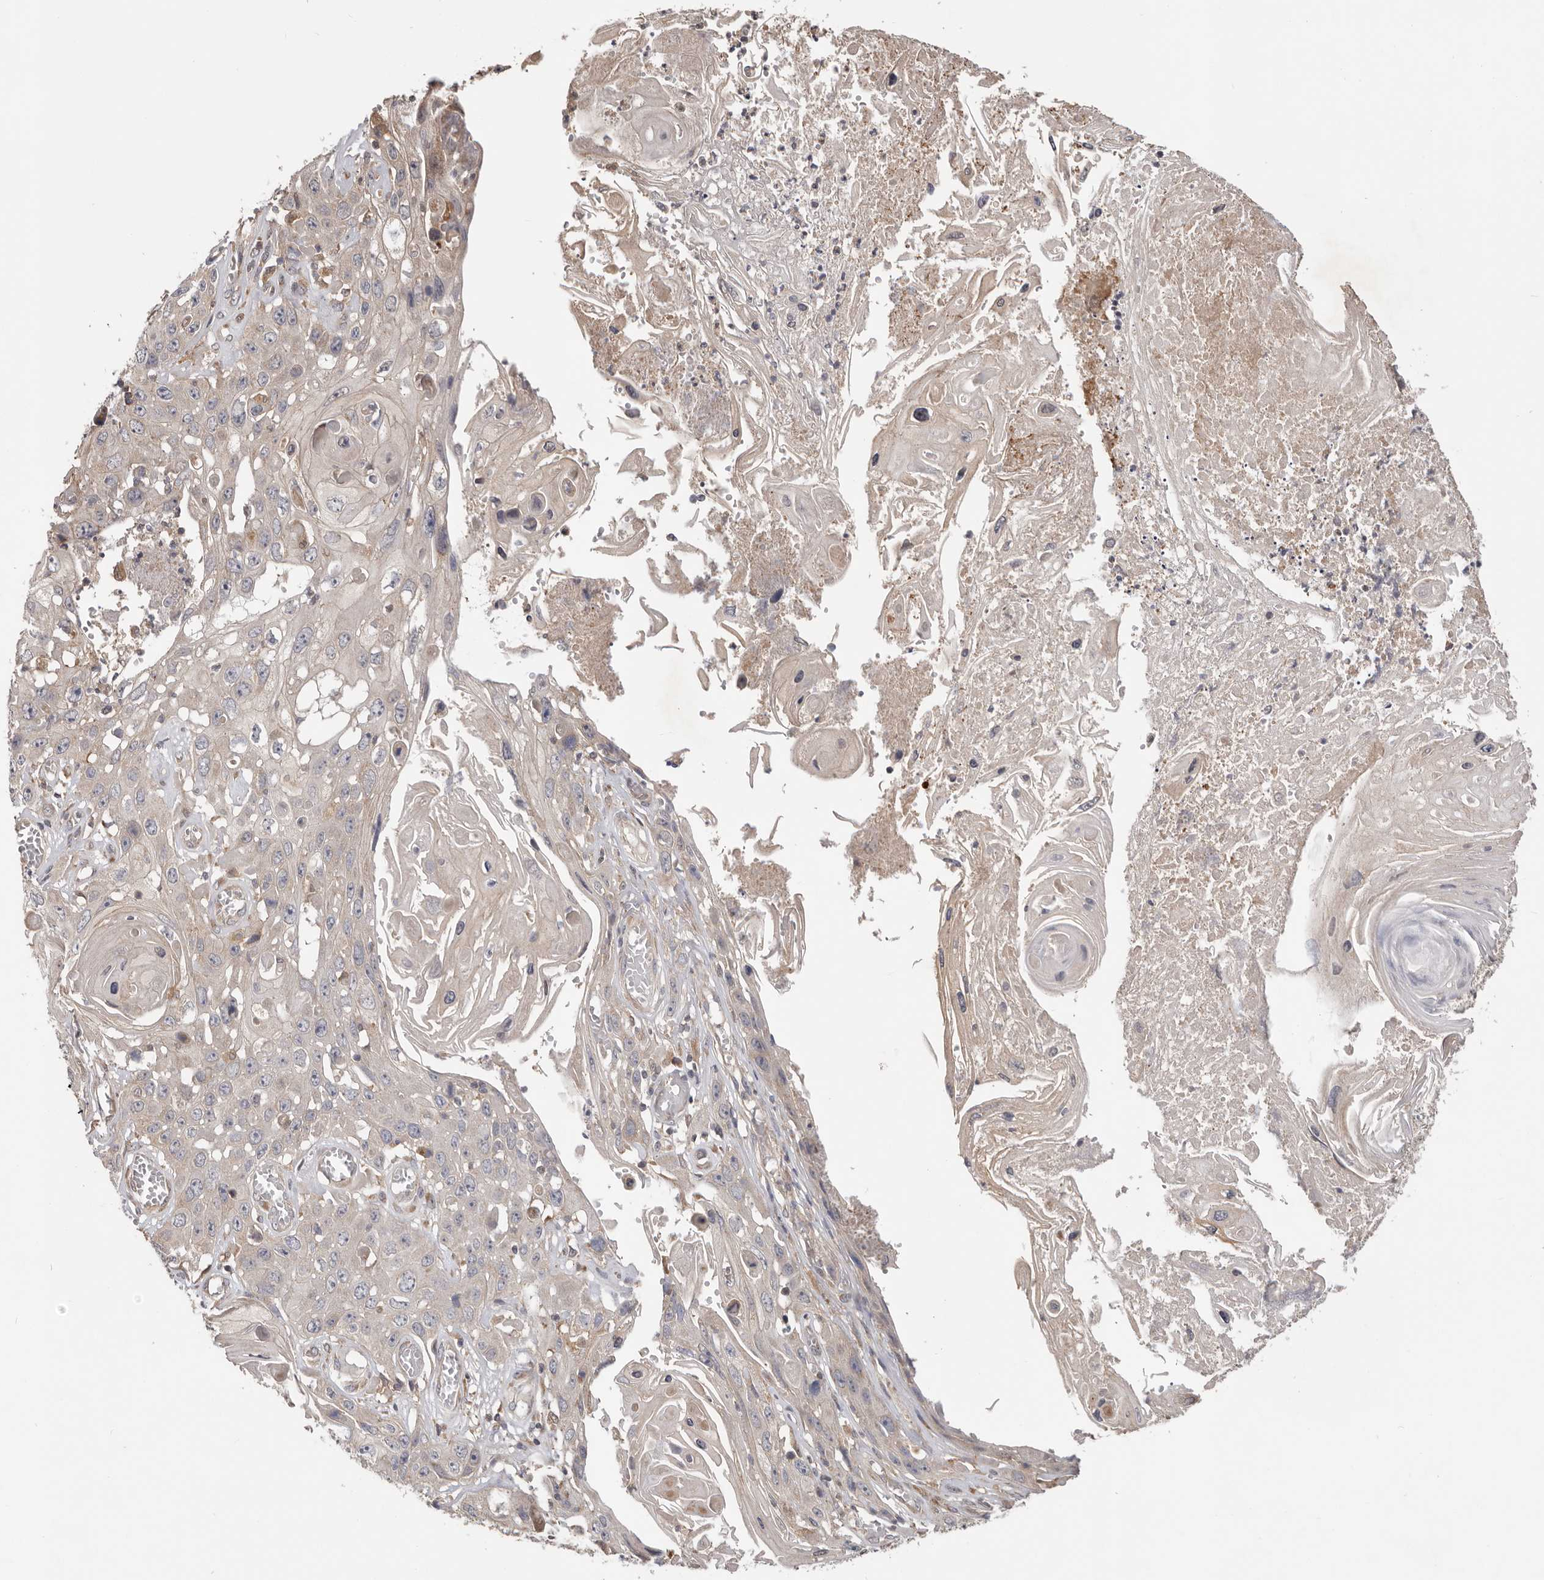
{"staining": {"intensity": "negative", "quantity": "none", "location": "none"}, "tissue": "skin cancer", "cell_type": "Tumor cells", "image_type": "cancer", "snomed": [{"axis": "morphology", "description": "Squamous cell carcinoma, NOS"}, {"axis": "topography", "description": "Skin"}], "caption": "This micrograph is of skin cancer (squamous cell carcinoma) stained with immunohistochemistry (IHC) to label a protein in brown with the nuclei are counter-stained blue. There is no positivity in tumor cells. The staining is performed using DAB brown chromogen with nuclei counter-stained in using hematoxylin.", "gene": "LRP6", "patient": {"sex": "male", "age": 55}}